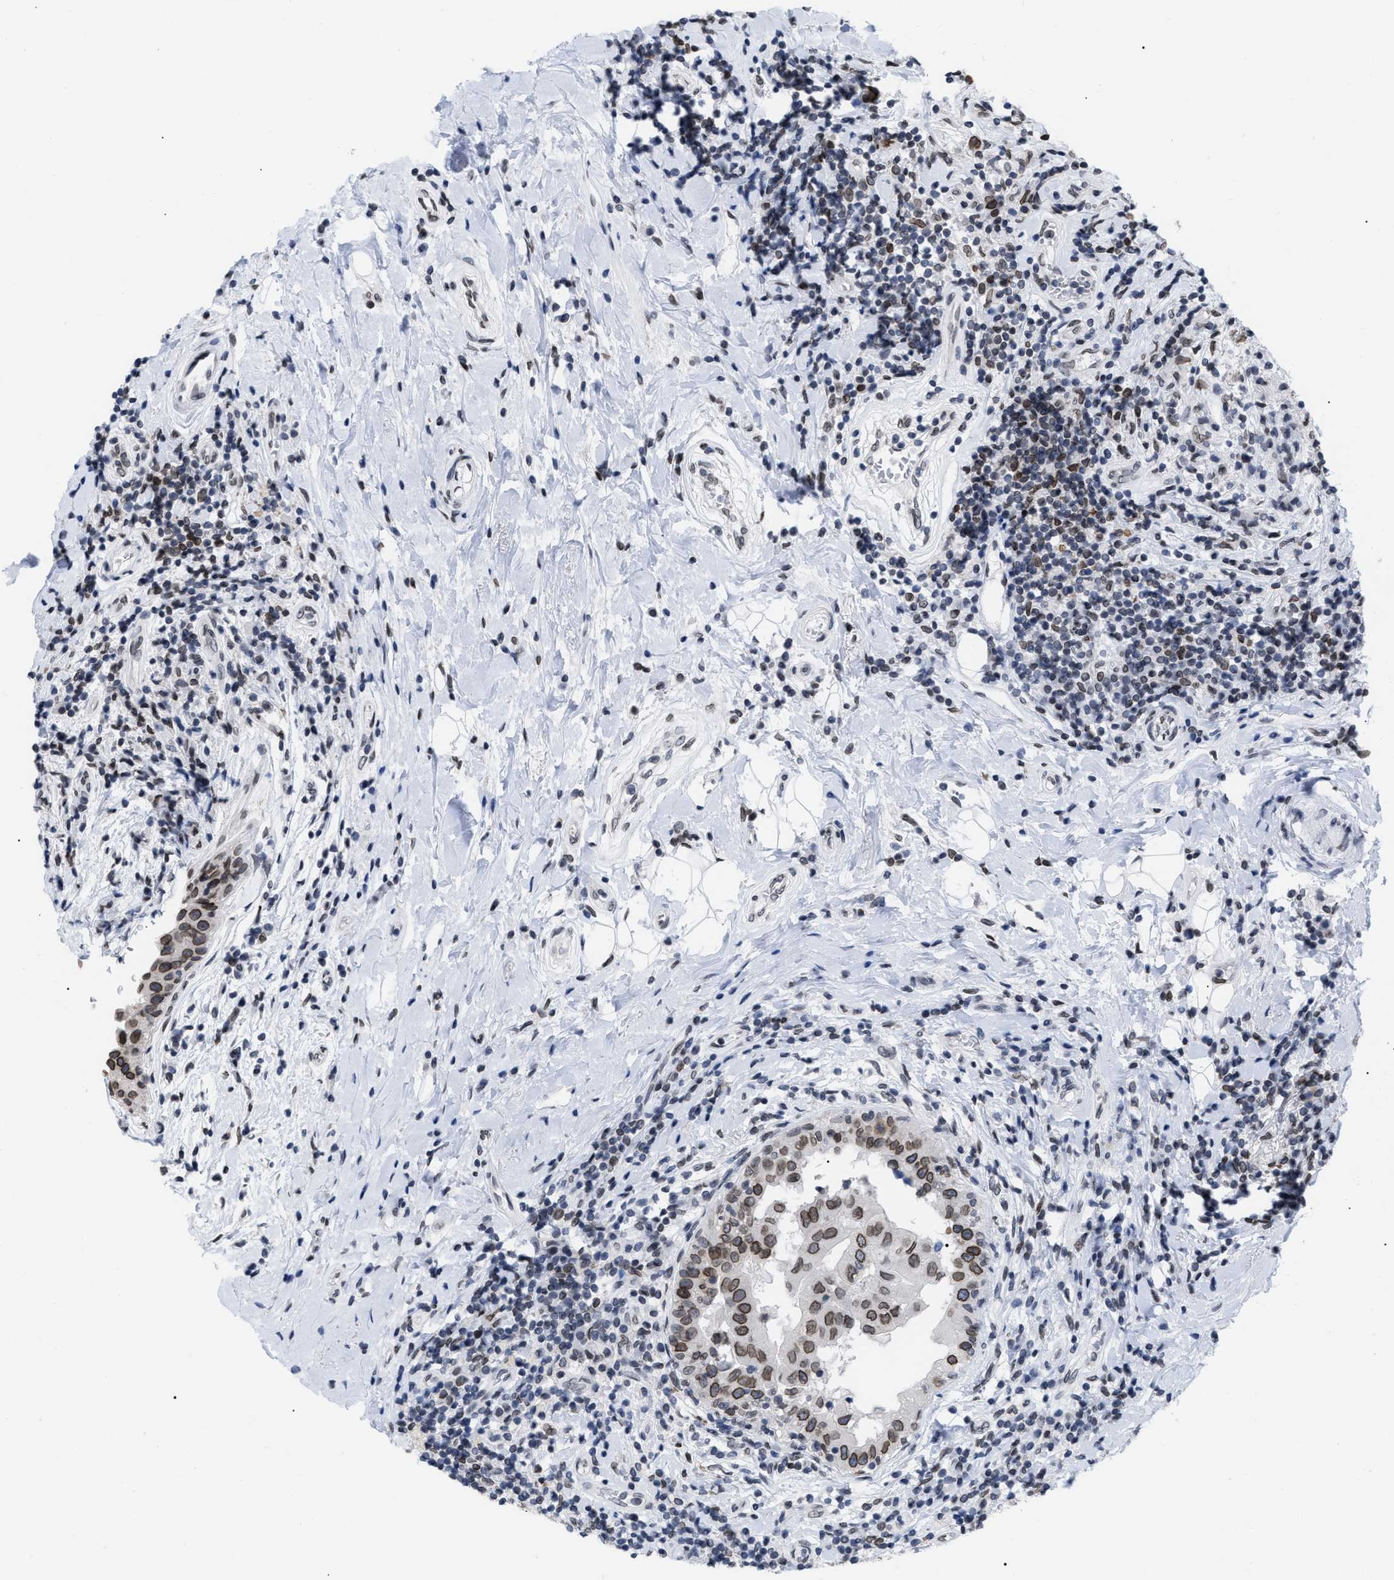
{"staining": {"intensity": "moderate", "quantity": ">75%", "location": "cytoplasmic/membranous,nuclear"}, "tissue": "breast cancer", "cell_type": "Tumor cells", "image_type": "cancer", "snomed": [{"axis": "morphology", "description": "Duct carcinoma"}, {"axis": "topography", "description": "Breast"}], "caption": "Immunohistochemistry histopathology image of breast cancer stained for a protein (brown), which displays medium levels of moderate cytoplasmic/membranous and nuclear staining in about >75% of tumor cells.", "gene": "TPR", "patient": {"sex": "female", "age": 27}}